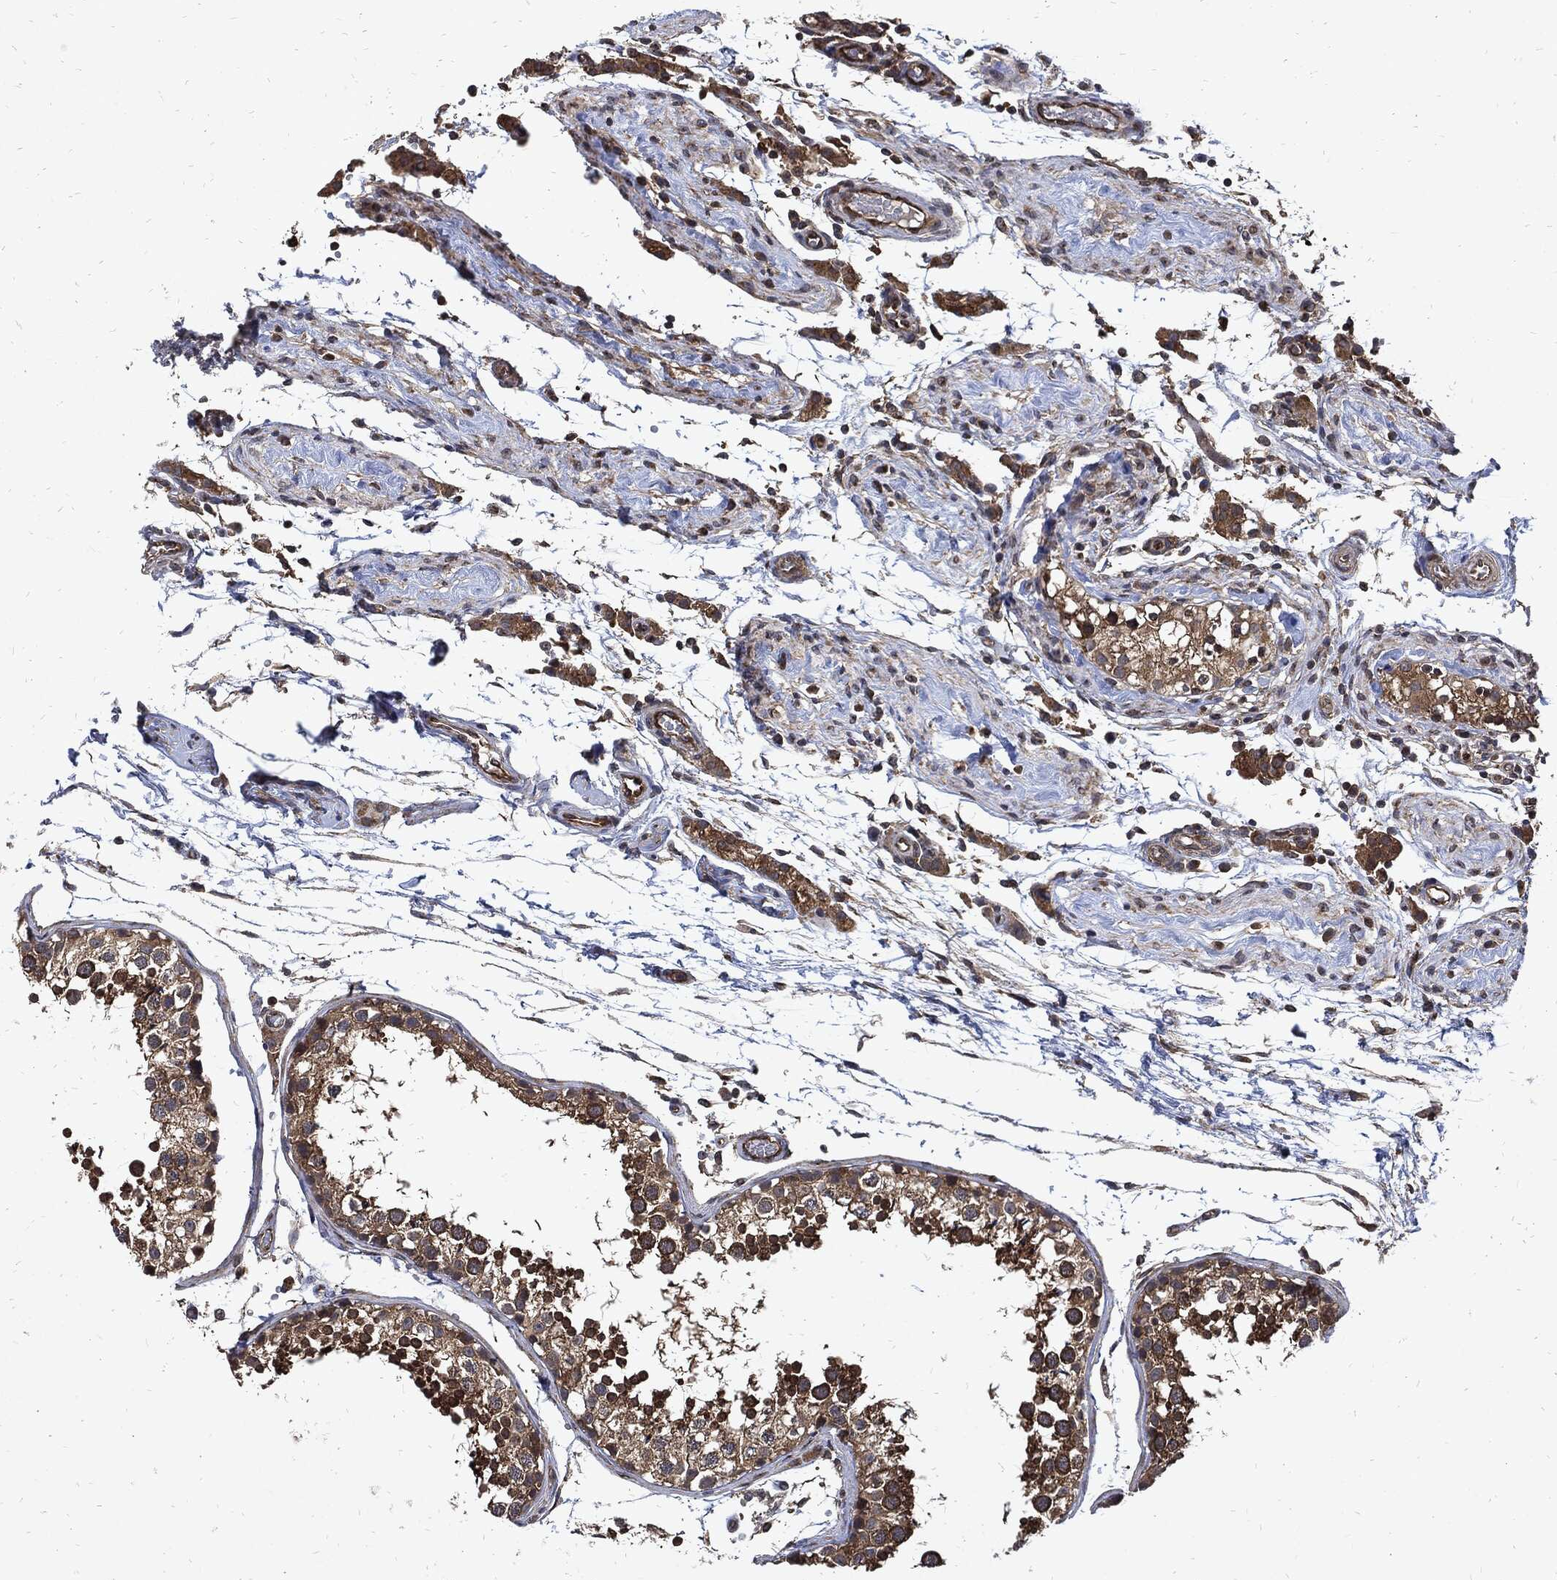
{"staining": {"intensity": "moderate", "quantity": ">75%", "location": "cytoplasmic/membranous"}, "tissue": "testis", "cell_type": "Cells in seminiferous ducts", "image_type": "normal", "snomed": [{"axis": "morphology", "description": "Normal tissue, NOS"}, {"axis": "topography", "description": "Testis"}], "caption": "Protein analysis of benign testis demonstrates moderate cytoplasmic/membranous expression in approximately >75% of cells in seminiferous ducts.", "gene": "DCTN1", "patient": {"sex": "male", "age": 29}}